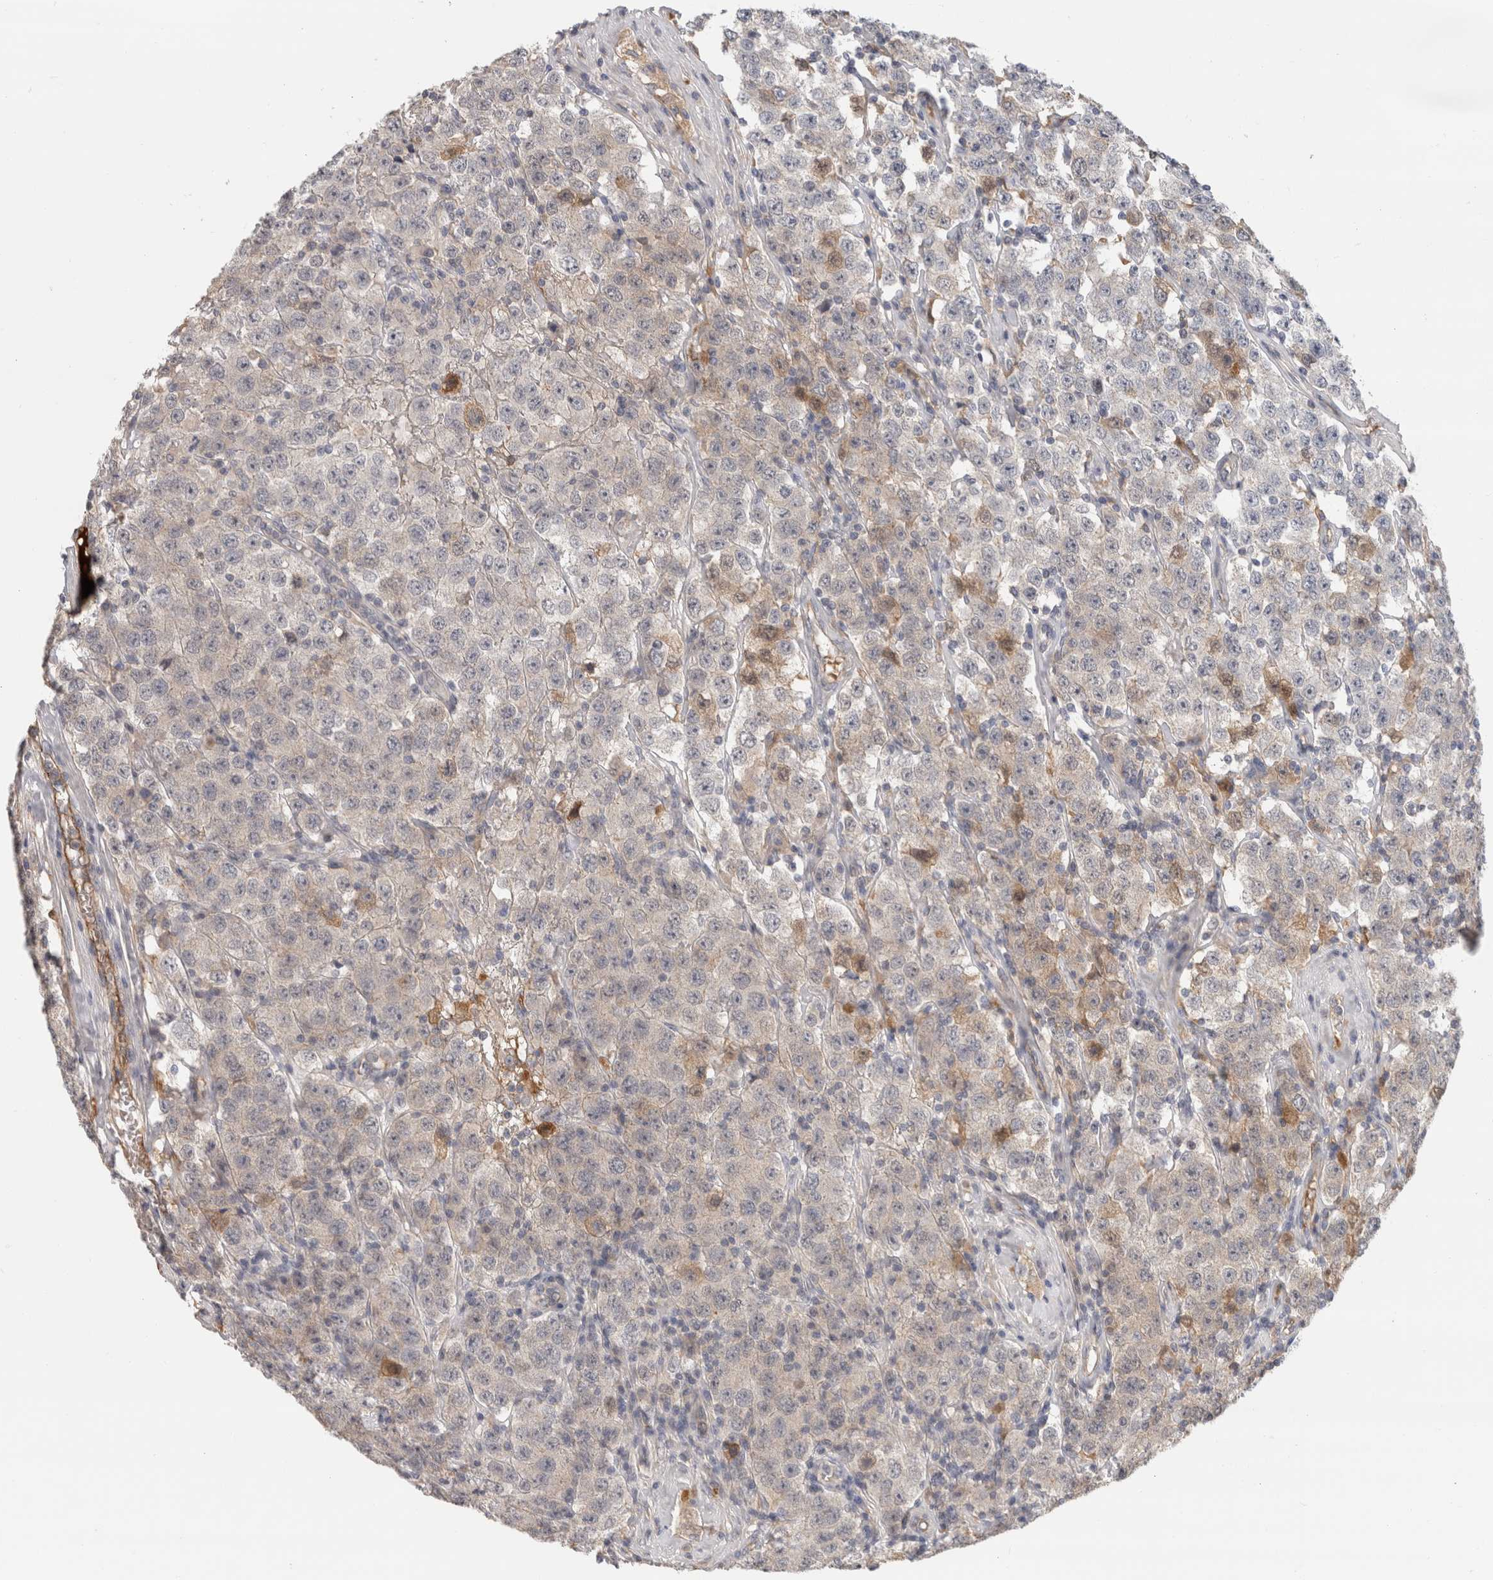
{"staining": {"intensity": "weak", "quantity": "25%-75%", "location": "cytoplasmic/membranous"}, "tissue": "testis cancer", "cell_type": "Tumor cells", "image_type": "cancer", "snomed": [{"axis": "morphology", "description": "Seminoma, NOS"}, {"axis": "topography", "description": "Testis"}], "caption": "Human seminoma (testis) stained with a brown dye exhibits weak cytoplasmic/membranous positive staining in about 25%-75% of tumor cells.", "gene": "AFP", "patient": {"sex": "male", "age": 52}}